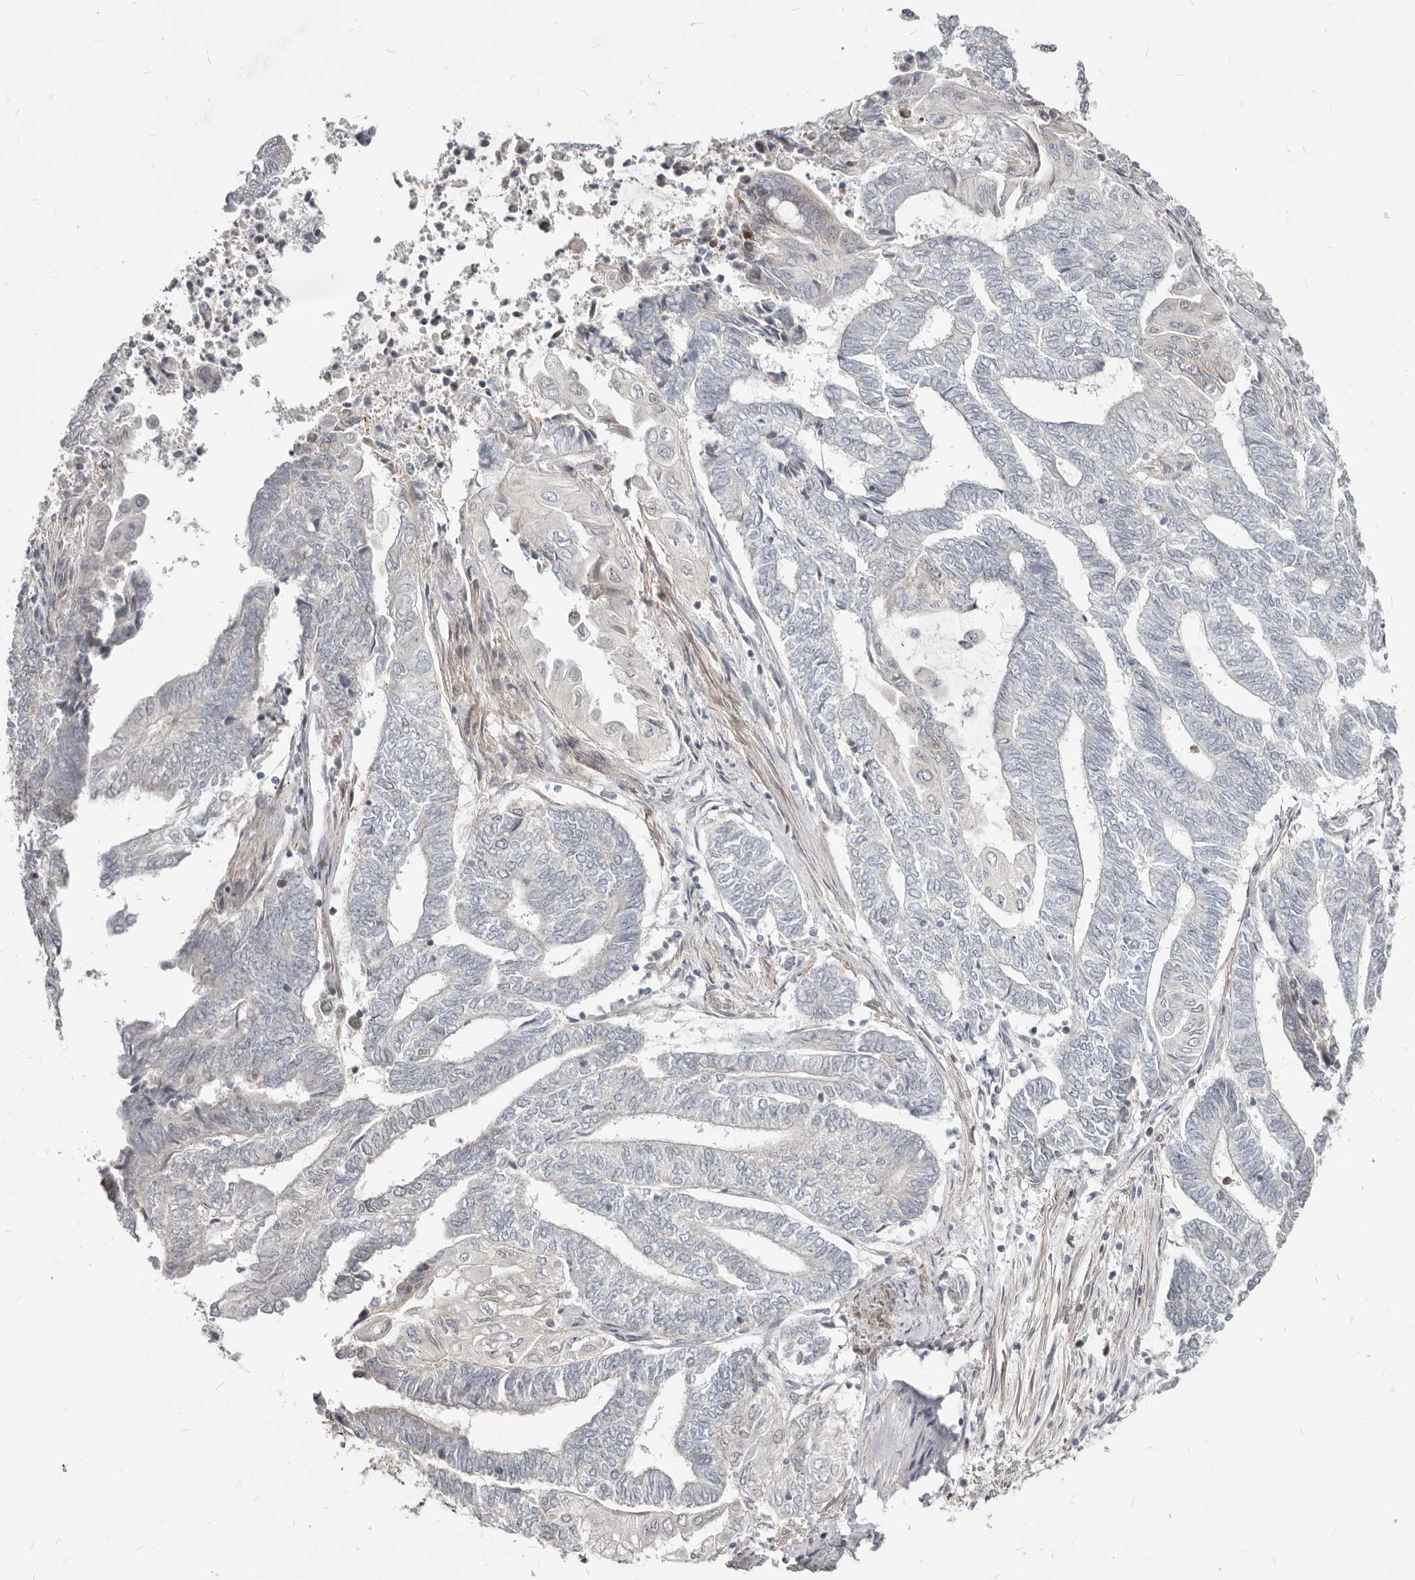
{"staining": {"intensity": "negative", "quantity": "none", "location": "none"}, "tissue": "endometrial cancer", "cell_type": "Tumor cells", "image_type": "cancer", "snomed": [{"axis": "morphology", "description": "Adenocarcinoma, NOS"}, {"axis": "topography", "description": "Uterus"}, {"axis": "topography", "description": "Endometrium"}], "caption": "This is an IHC histopathology image of endometrial adenocarcinoma. There is no staining in tumor cells.", "gene": "NUP153", "patient": {"sex": "female", "age": 70}}